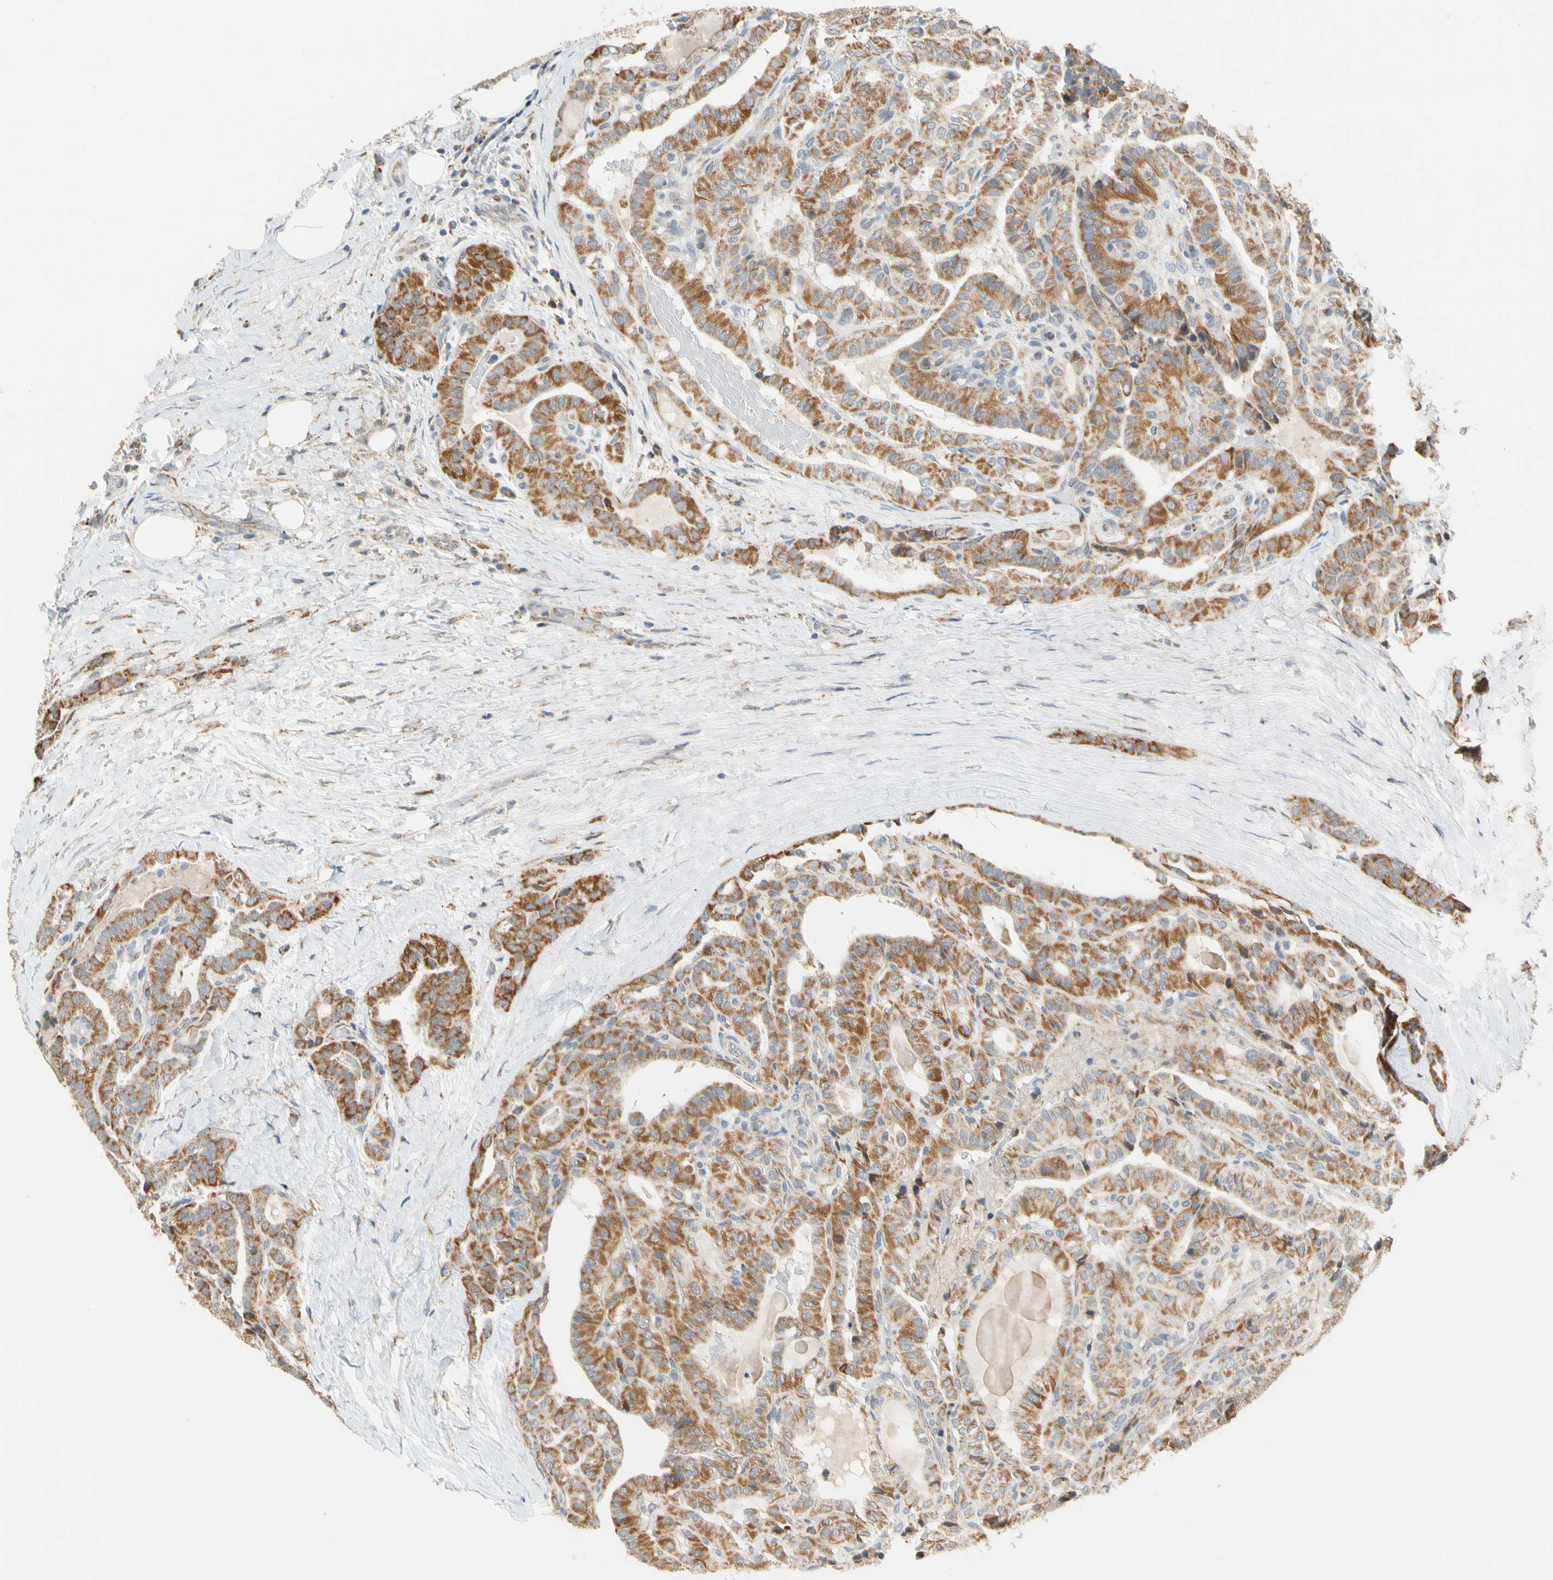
{"staining": {"intensity": "moderate", "quantity": ">75%", "location": "cytoplasmic/membranous"}, "tissue": "thyroid cancer", "cell_type": "Tumor cells", "image_type": "cancer", "snomed": [{"axis": "morphology", "description": "Papillary adenocarcinoma, NOS"}, {"axis": "topography", "description": "Thyroid gland"}], "caption": "Thyroid cancer stained for a protein exhibits moderate cytoplasmic/membranous positivity in tumor cells.", "gene": "SFXN3", "patient": {"sex": "male", "age": 77}}